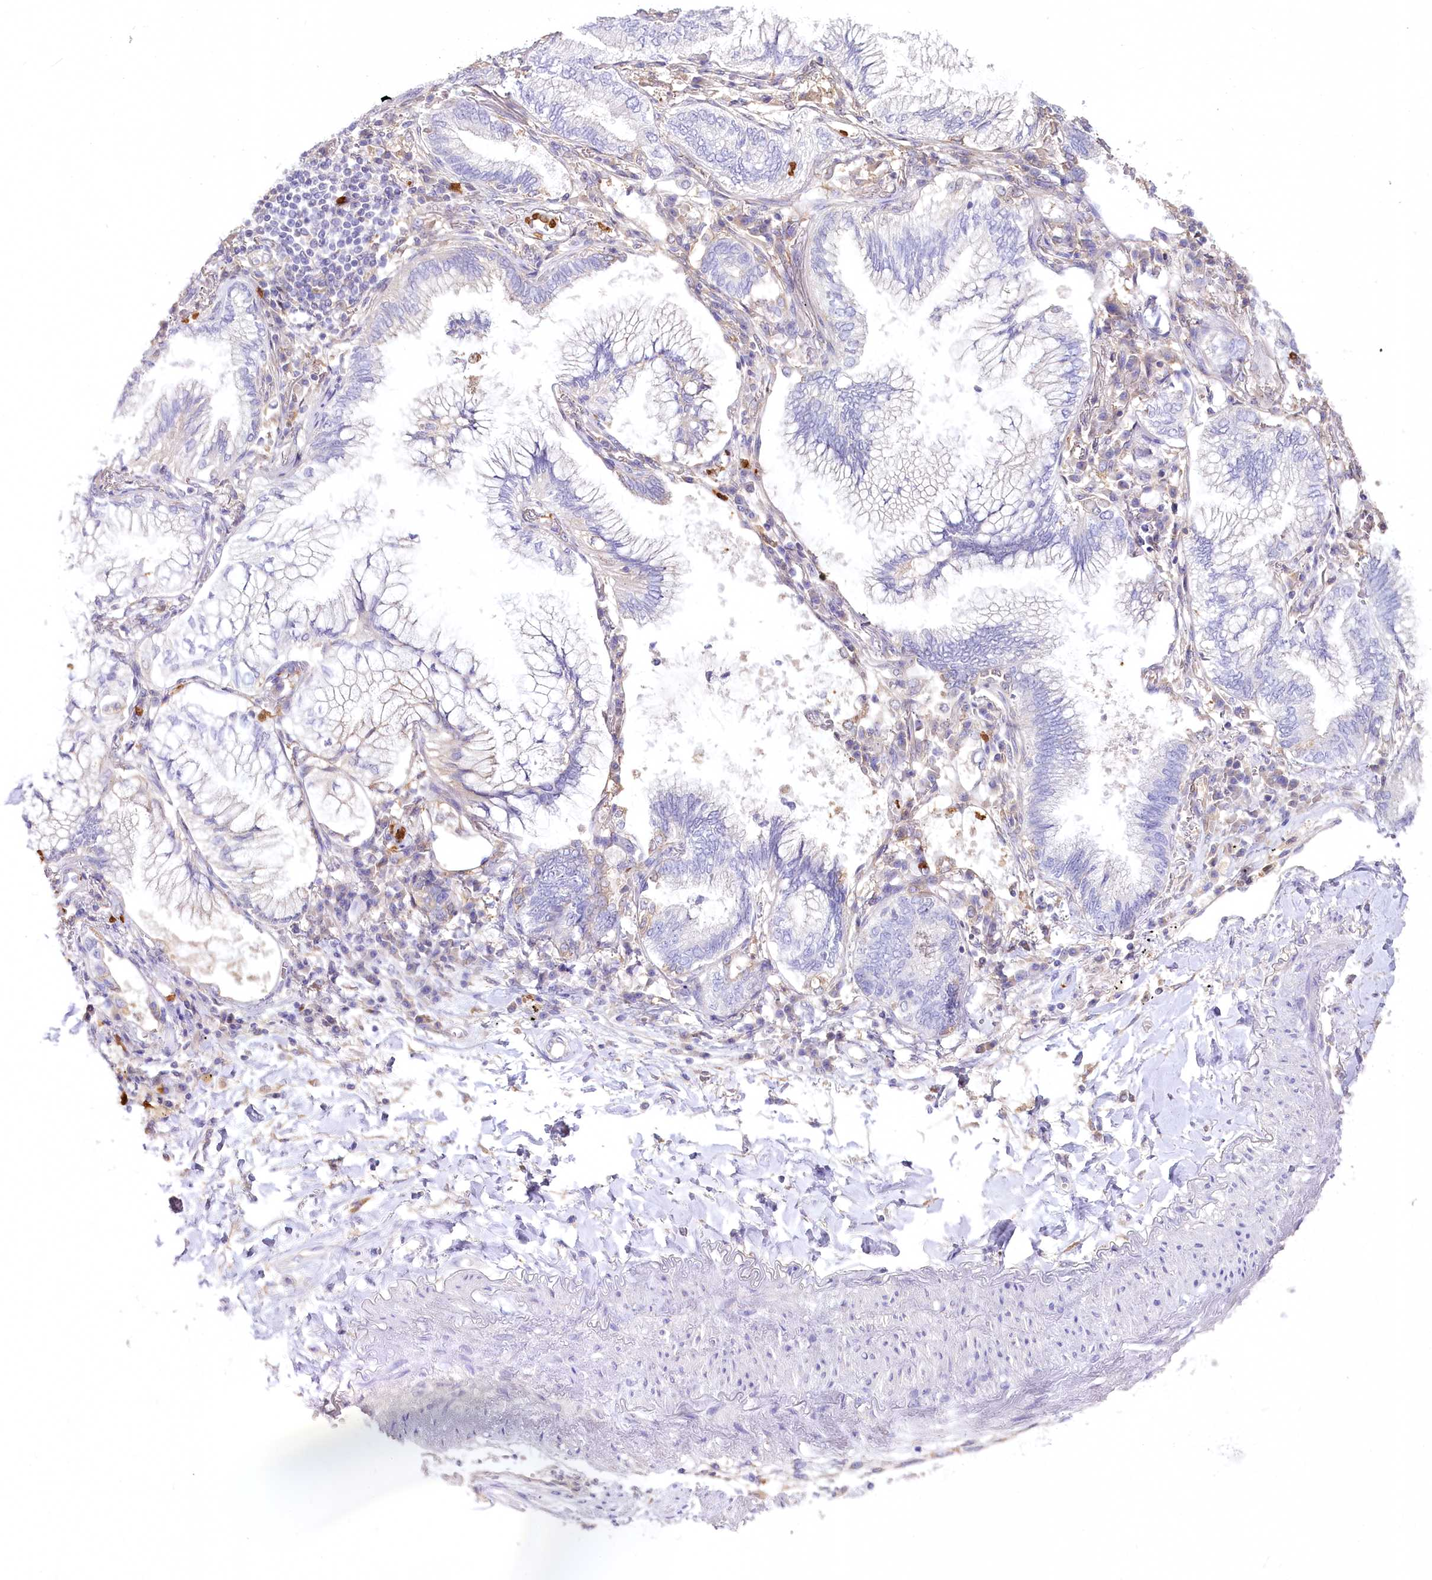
{"staining": {"intensity": "negative", "quantity": "none", "location": "none"}, "tissue": "lung cancer", "cell_type": "Tumor cells", "image_type": "cancer", "snomed": [{"axis": "morphology", "description": "Adenocarcinoma, NOS"}, {"axis": "topography", "description": "Lung"}], "caption": "High power microscopy image of an immunohistochemistry (IHC) micrograph of lung adenocarcinoma, revealing no significant staining in tumor cells. Brightfield microscopy of immunohistochemistry stained with DAB (3,3'-diaminobenzidine) (brown) and hematoxylin (blue), captured at high magnification.", "gene": "DPYD", "patient": {"sex": "female", "age": 70}}